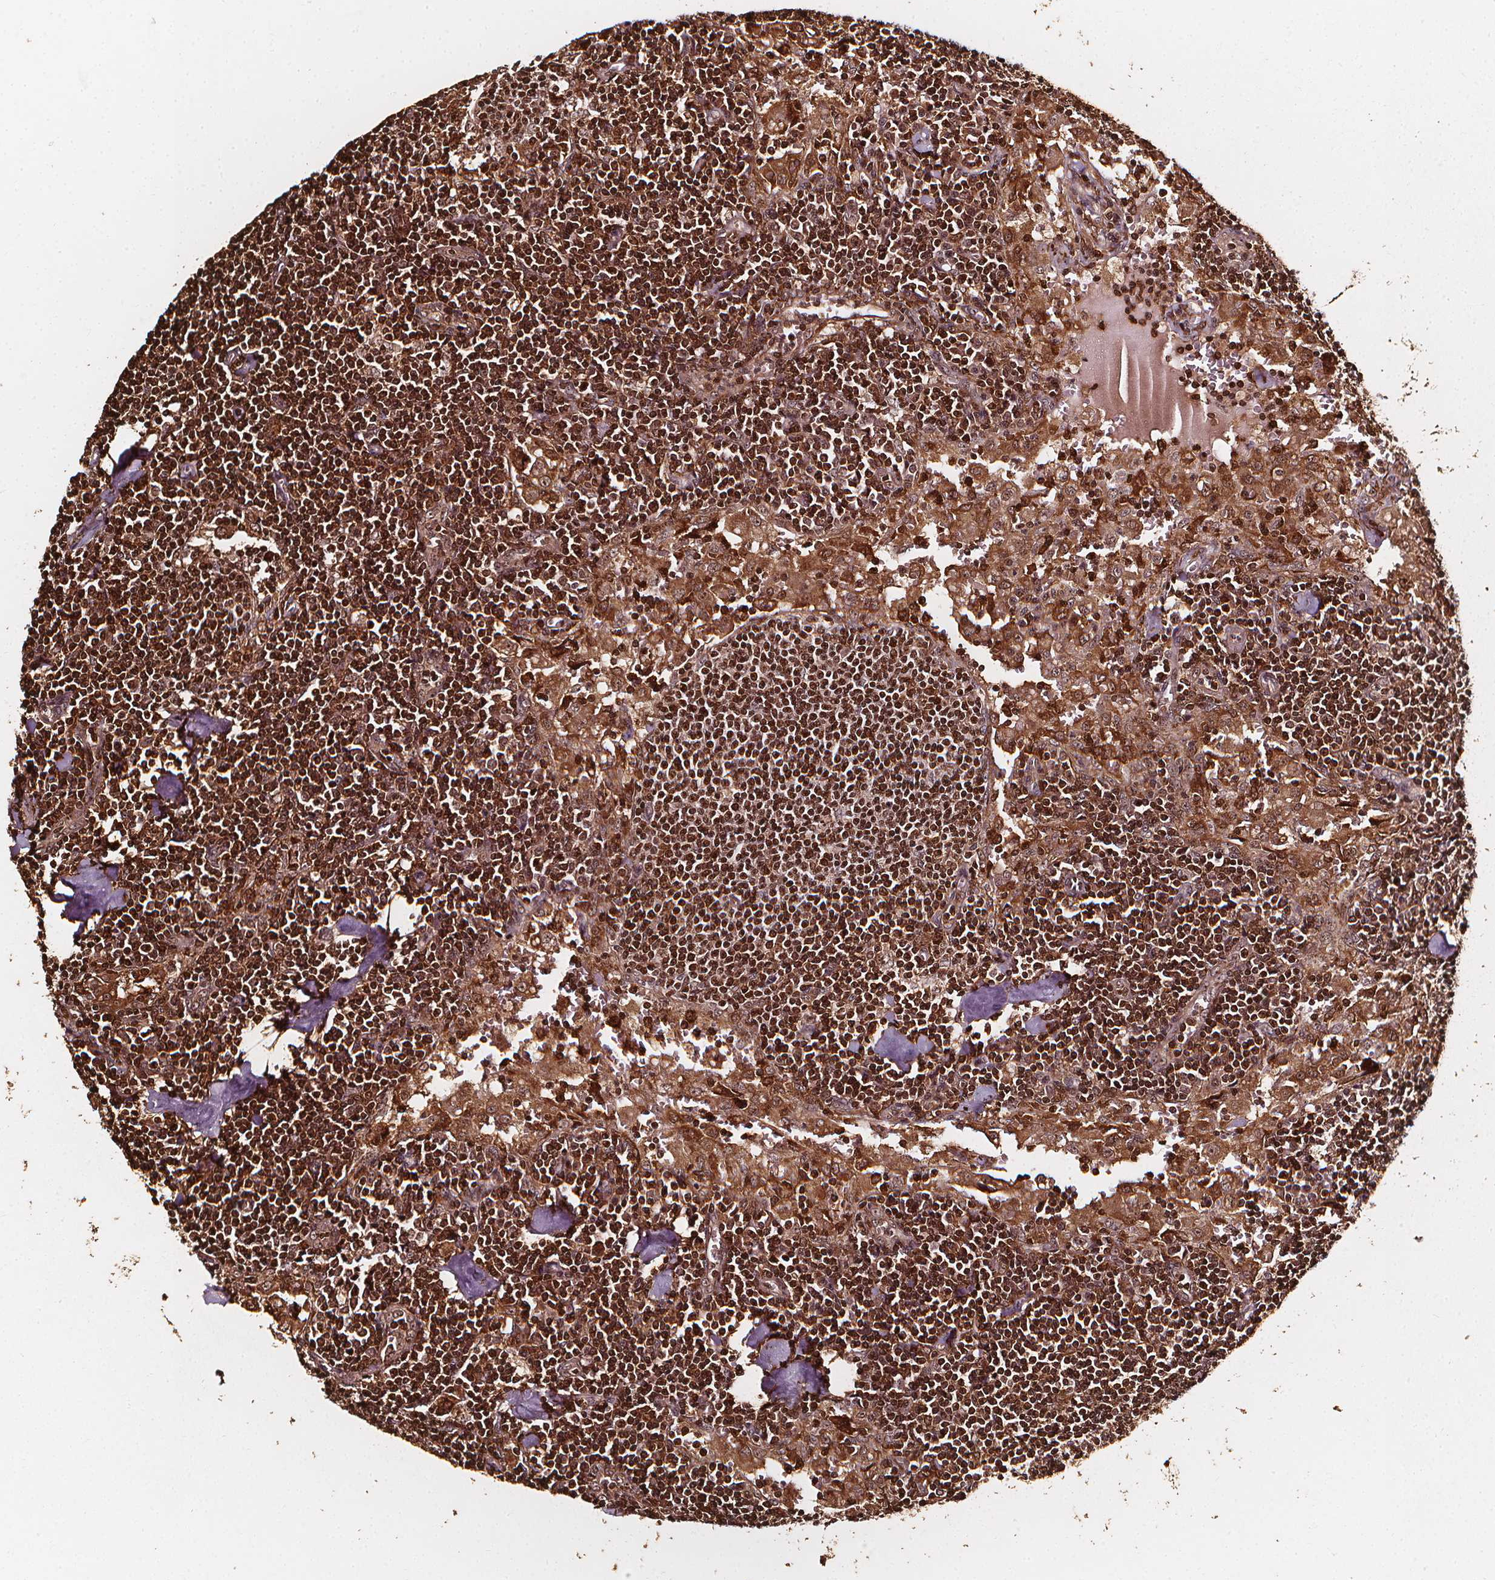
{"staining": {"intensity": "strong", "quantity": ">75%", "location": "nuclear"}, "tissue": "lymph node", "cell_type": "Germinal center cells", "image_type": "normal", "snomed": [{"axis": "morphology", "description": "Normal tissue, NOS"}, {"axis": "topography", "description": "Lymph node"}], "caption": "Brown immunohistochemical staining in normal human lymph node demonstrates strong nuclear positivity in approximately >75% of germinal center cells.", "gene": "EXOSC9", "patient": {"sex": "male", "age": 55}}